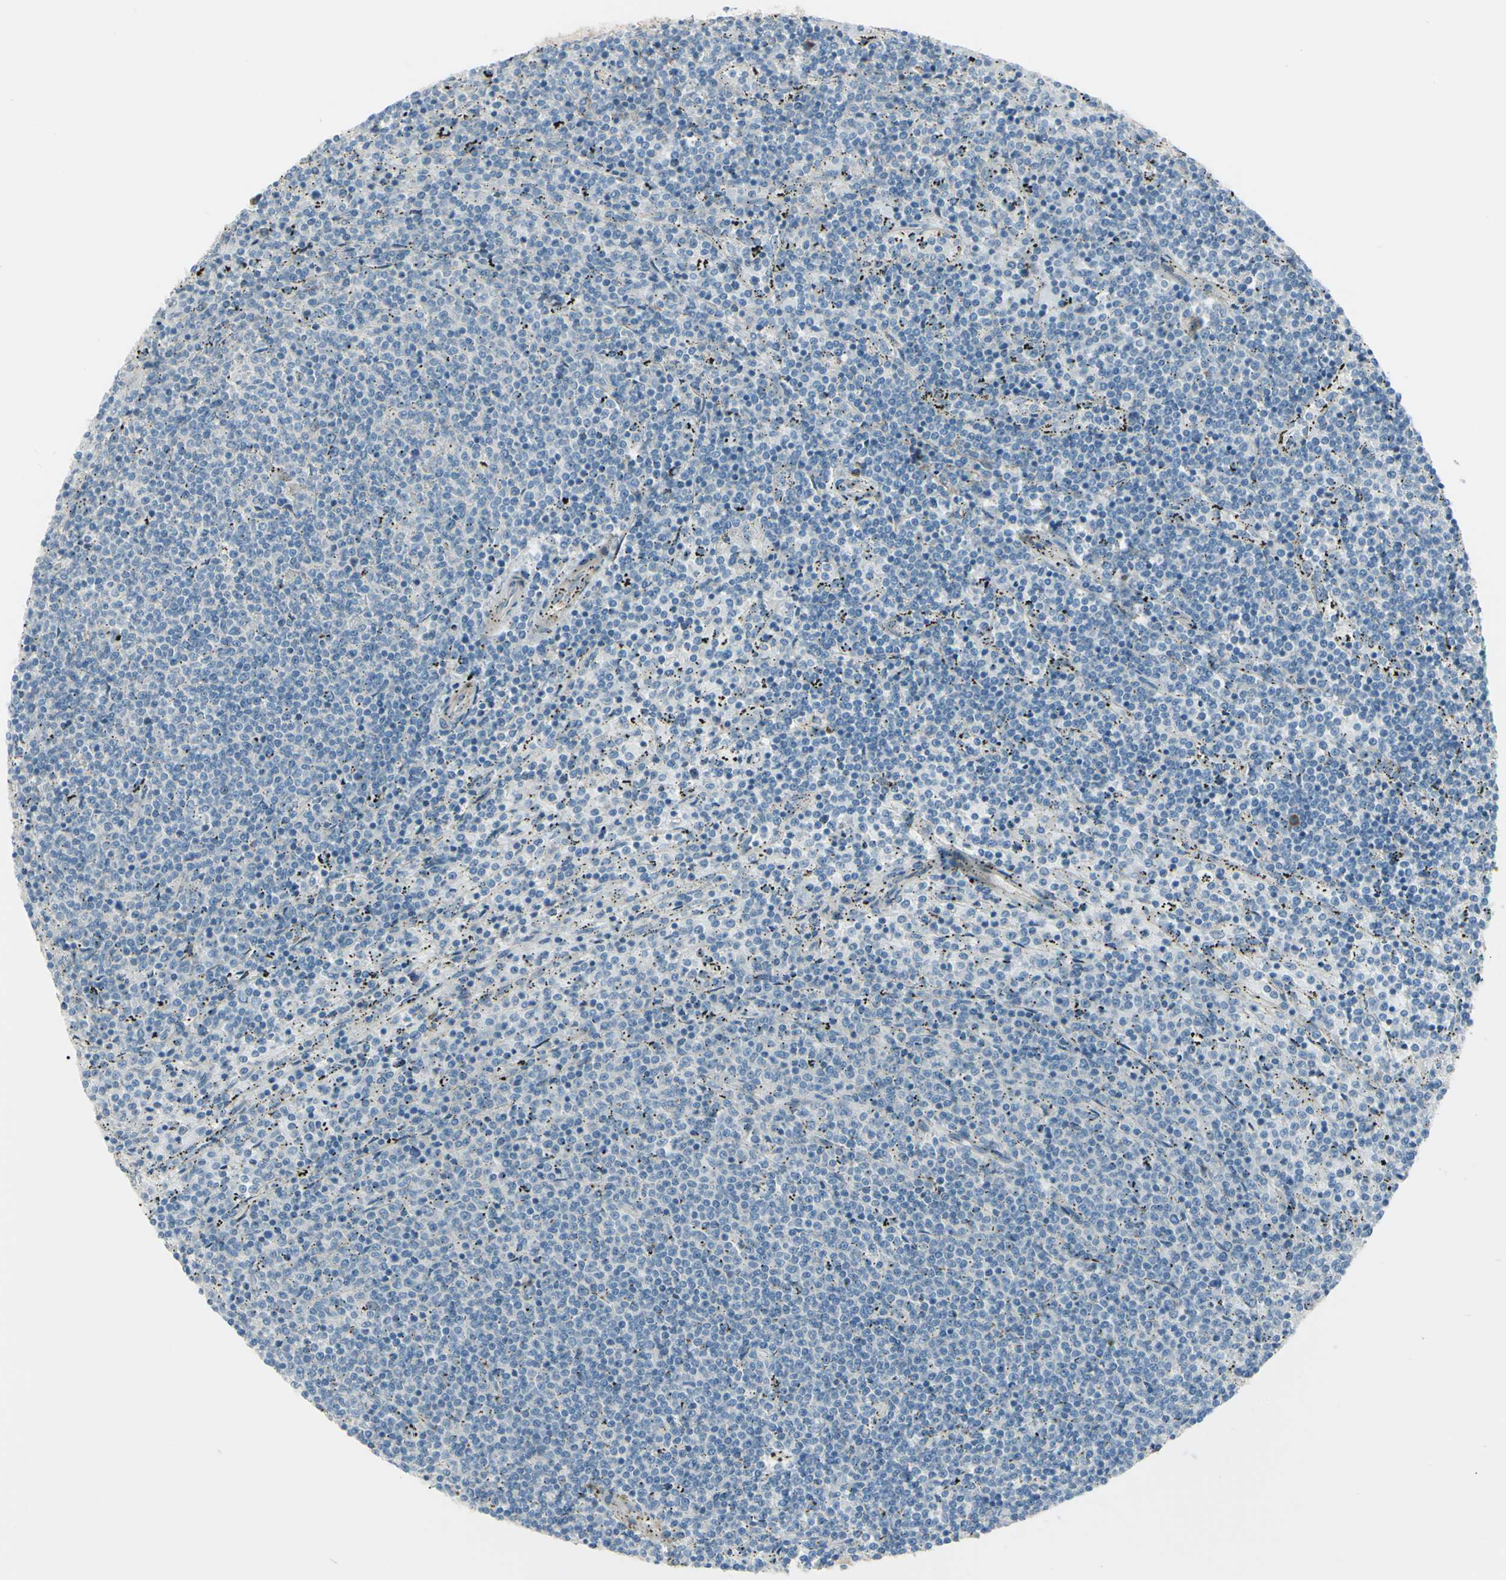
{"staining": {"intensity": "negative", "quantity": "none", "location": "none"}, "tissue": "lymphoma", "cell_type": "Tumor cells", "image_type": "cancer", "snomed": [{"axis": "morphology", "description": "Malignant lymphoma, non-Hodgkin's type, Low grade"}, {"axis": "topography", "description": "Spleen"}], "caption": "A micrograph of low-grade malignant lymphoma, non-Hodgkin's type stained for a protein exhibits no brown staining in tumor cells.", "gene": "LRRK1", "patient": {"sex": "female", "age": 50}}